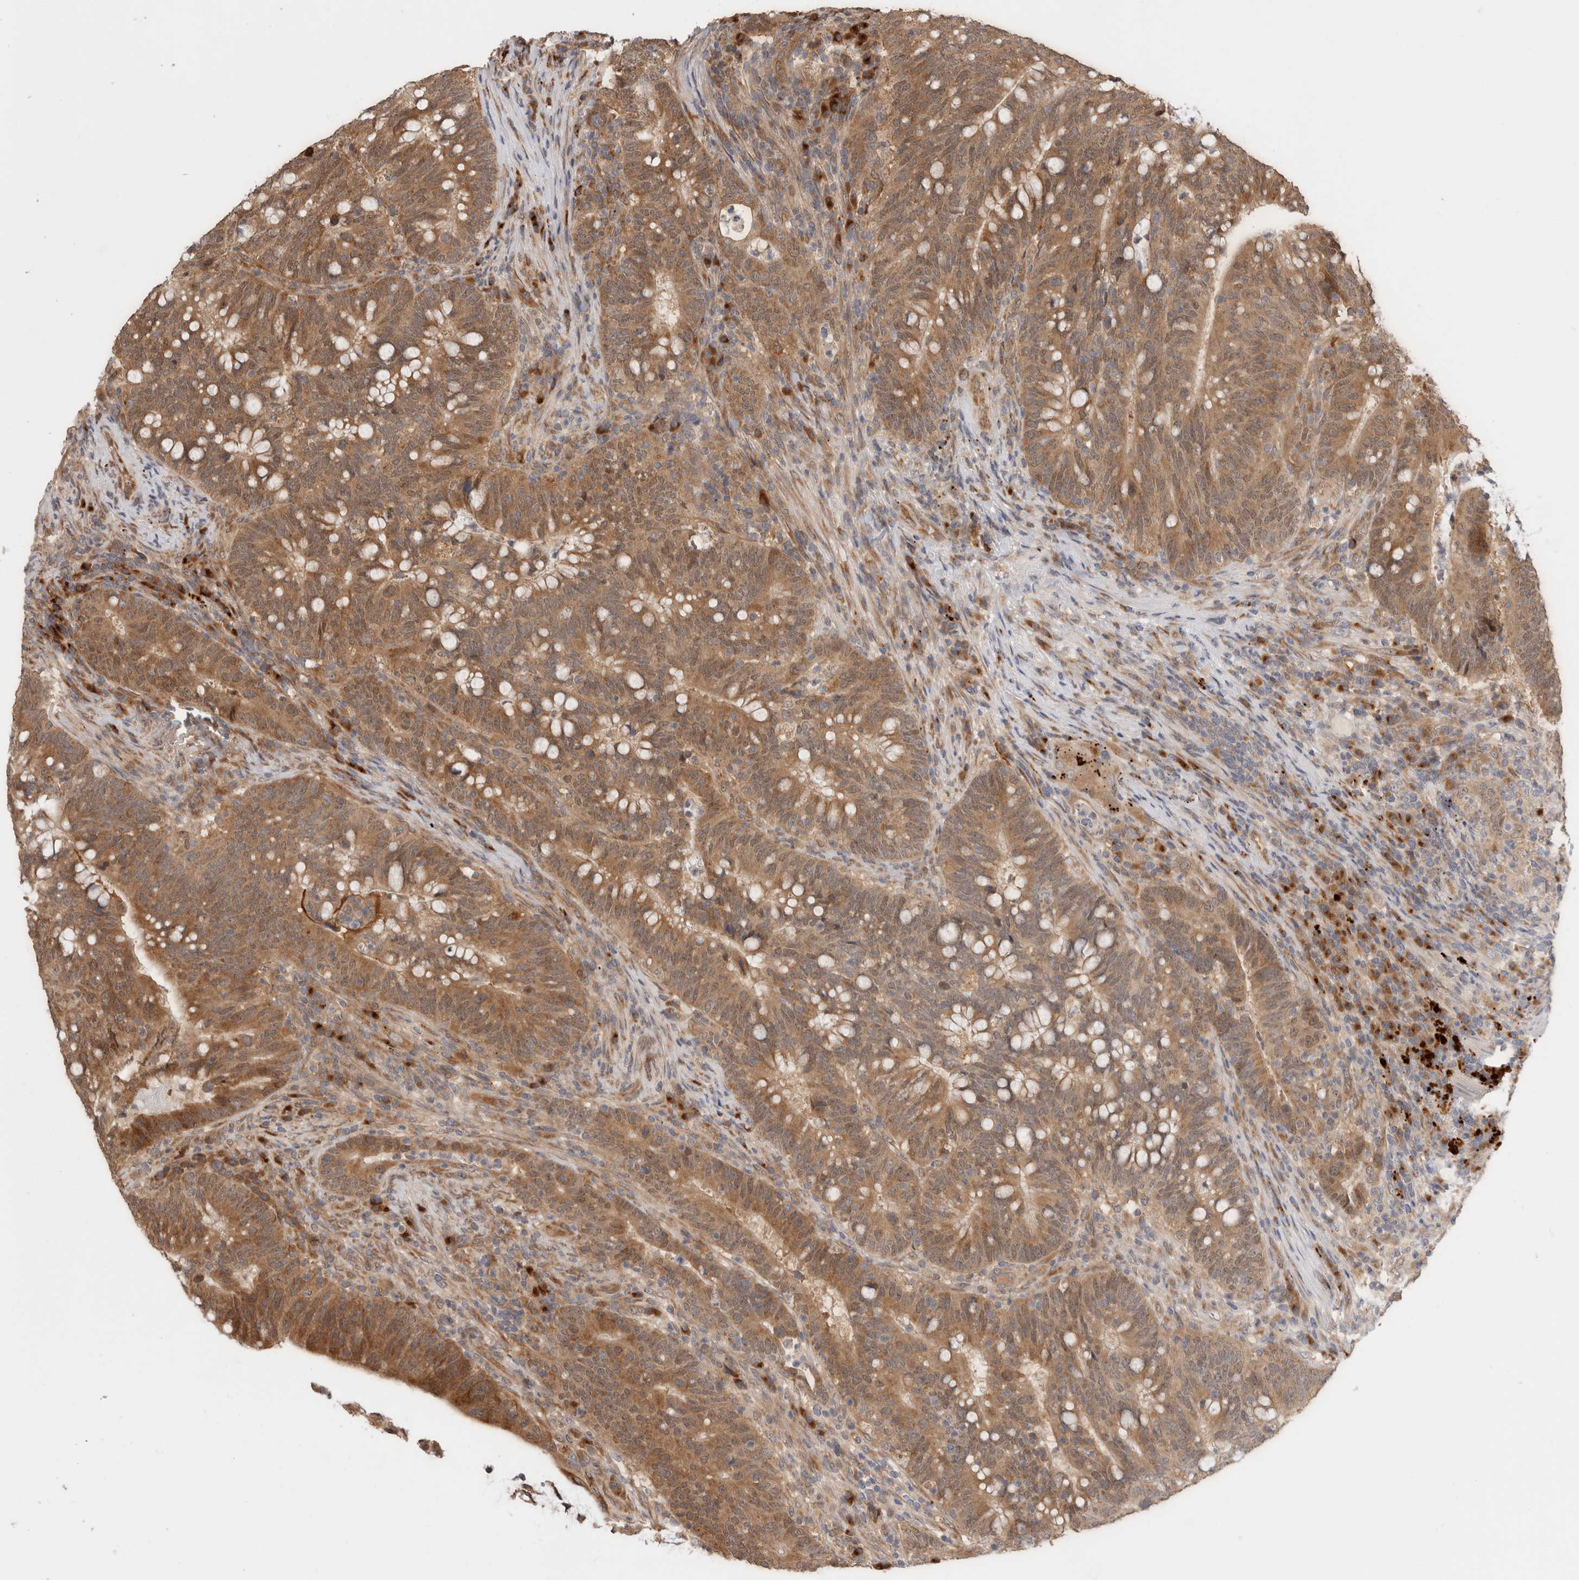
{"staining": {"intensity": "moderate", "quantity": ">75%", "location": "cytoplasmic/membranous"}, "tissue": "colorectal cancer", "cell_type": "Tumor cells", "image_type": "cancer", "snomed": [{"axis": "morphology", "description": "Adenocarcinoma, NOS"}, {"axis": "topography", "description": "Colon"}], "caption": "Tumor cells show medium levels of moderate cytoplasmic/membranous staining in about >75% of cells in human colorectal adenocarcinoma. The protein of interest is shown in brown color, while the nuclei are stained blue.", "gene": "ACTL9", "patient": {"sex": "female", "age": 66}}